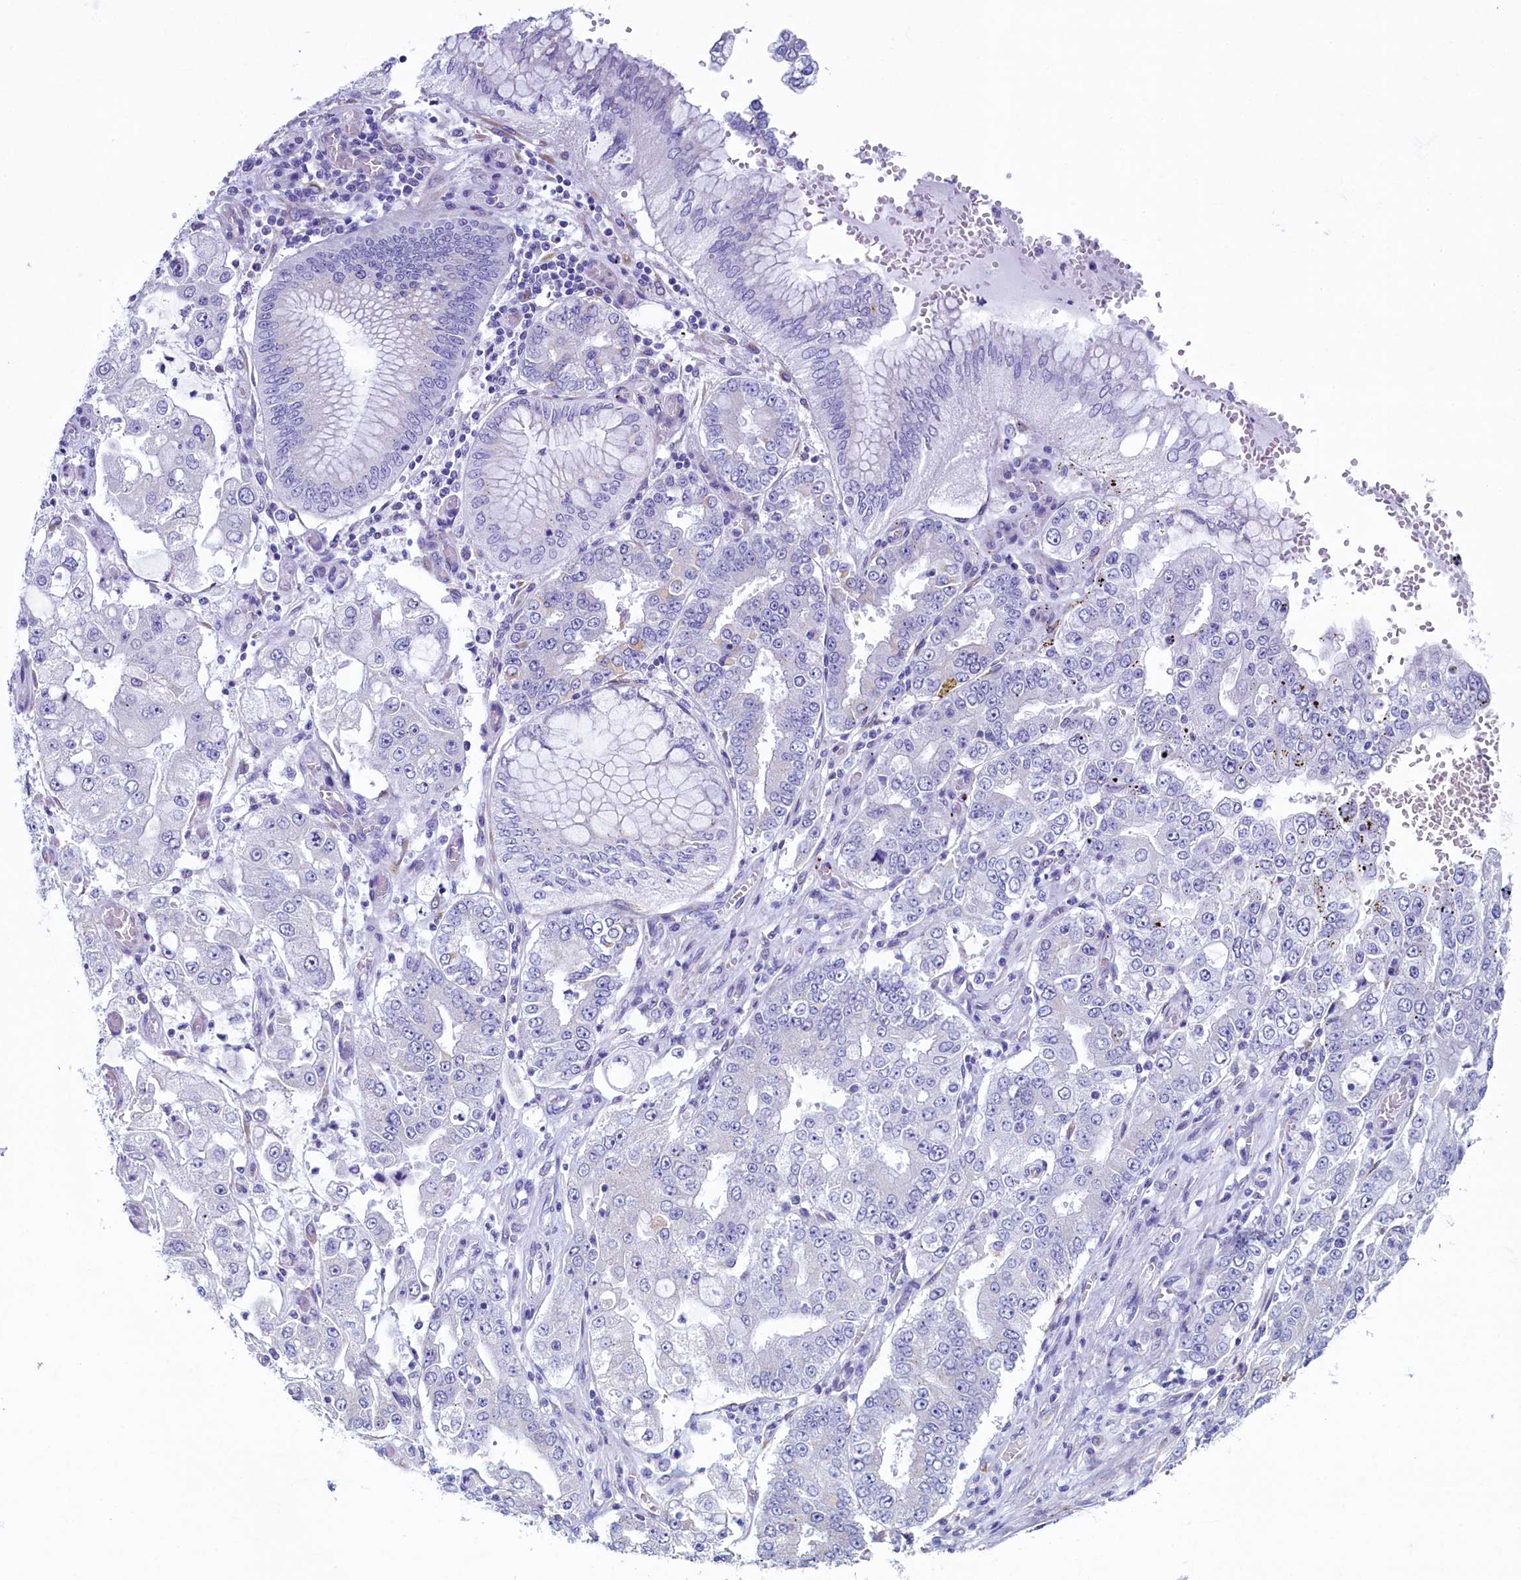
{"staining": {"intensity": "negative", "quantity": "none", "location": "none"}, "tissue": "stomach cancer", "cell_type": "Tumor cells", "image_type": "cancer", "snomed": [{"axis": "morphology", "description": "Adenocarcinoma, NOS"}, {"axis": "topography", "description": "Stomach"}], "caption": "Immunohistochemistry (IHC) of human stomach cancer exhibits no positivity in tumor cells.", "gene": "SKA3", "patient": {"sex": "male", "age": 76}}